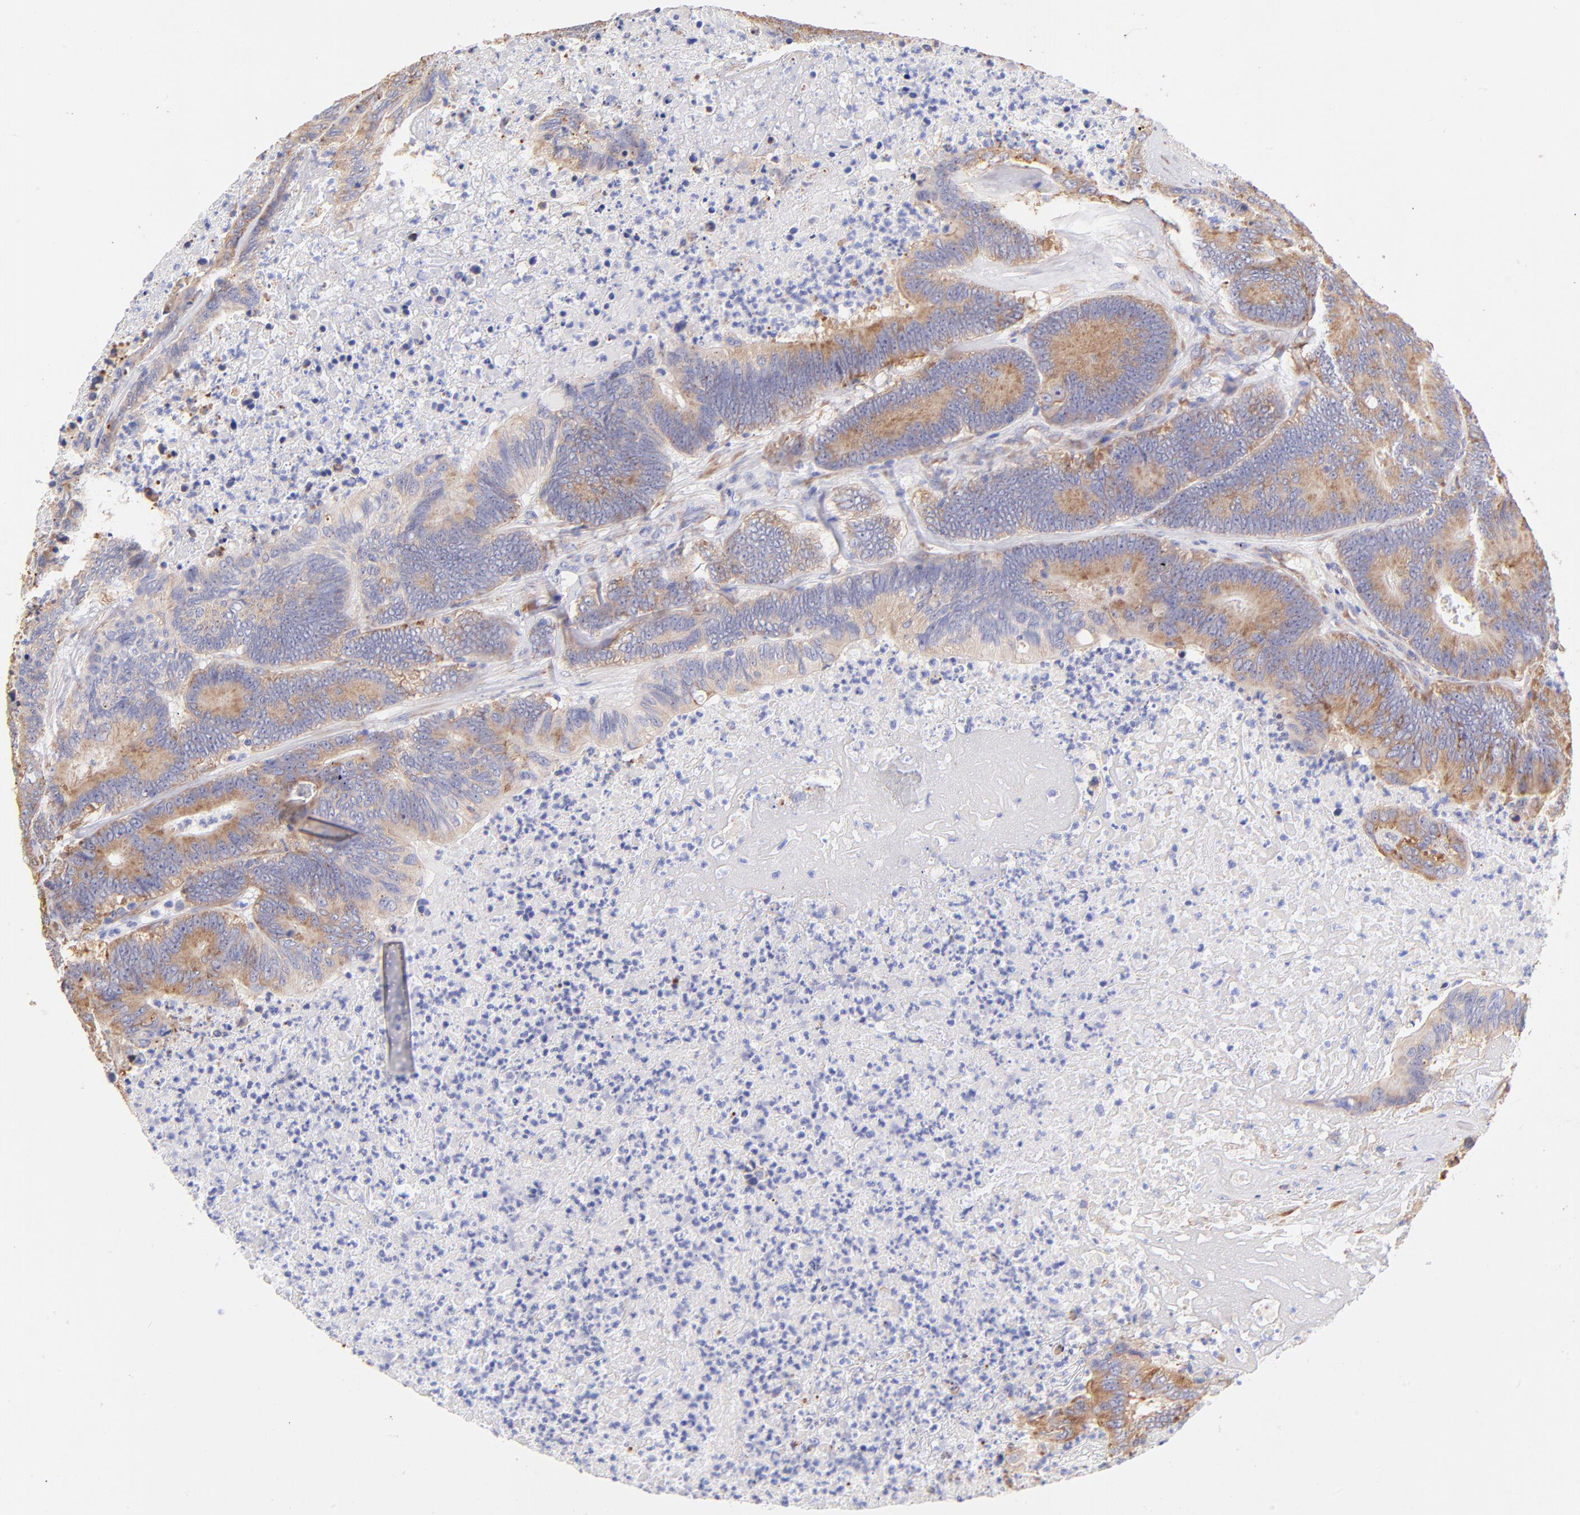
{"staining": {"intensity": "moderate", "quantity": ">75%", "location": "cytoplasmic/membranous"}, "tissue": "colorectal cancer", "cell_type": "Tumor cells", "image_type": "cancer", "snomed": [{"axis": "morphology", "description": "Adenocarcinoma, NOS"}, {"axis": "topography", "description": "Colon"}], "caption": "An immunohistochemistry (IHC) photomicrograph of tumor tissue is shown. Protein staining in brown labels moderate cytoplasmic/membranous positivity in adenocarcinoma (colorectal) within tumor cells.", "gene": "RPL30", "patient": {"sex": "male", "age": 65}}